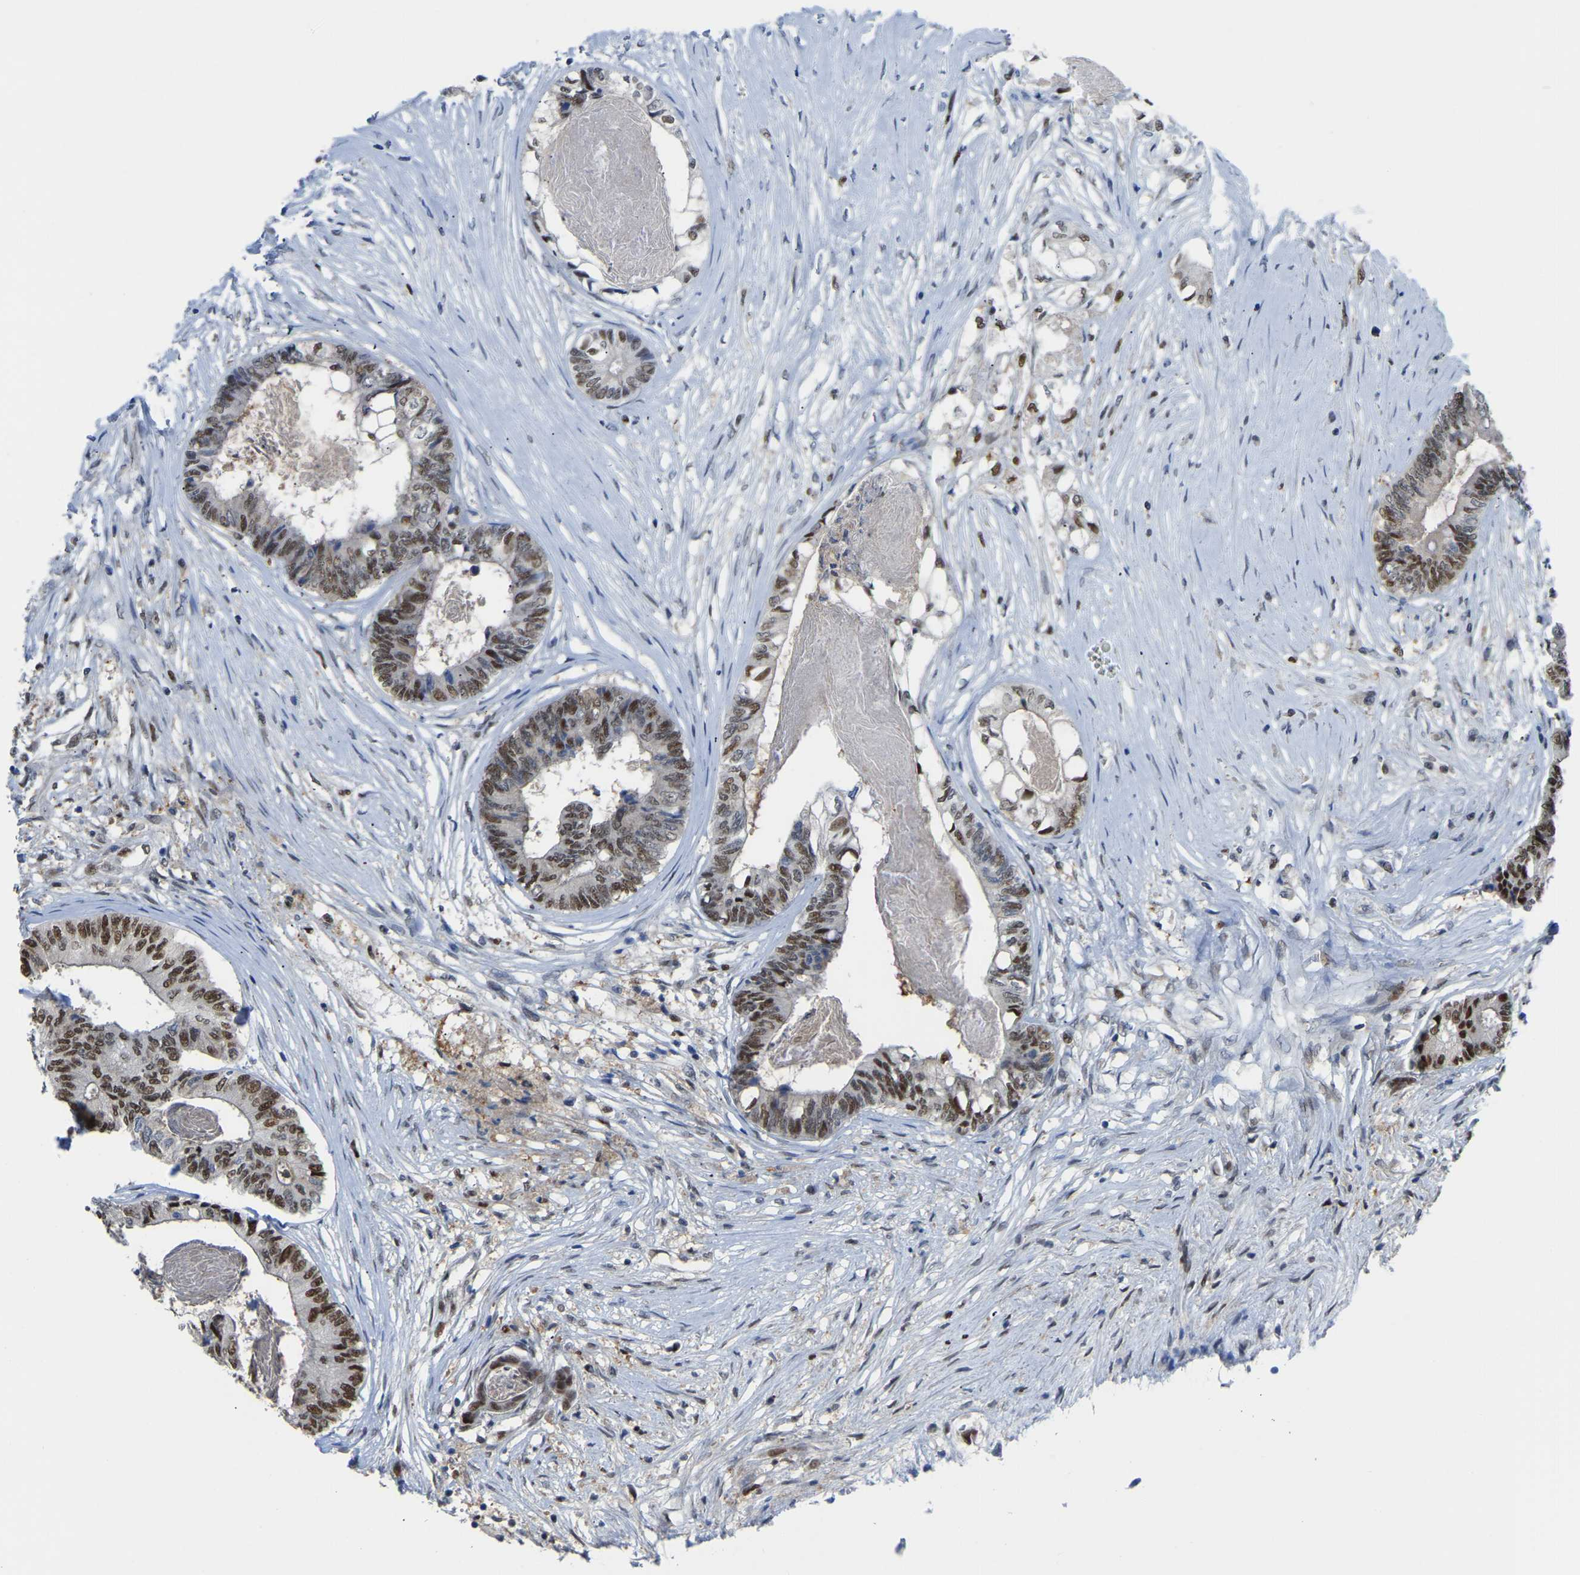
{"staining": {"intensity": "moderate", "quantity": ">75%", "location": "nuclear"}, "tissue": "colorectal cancer", "cell_type": "Tumor cells", "image_type": "cancer", "snomed": [{"axis": "morphology", "description": "Adenocarcinoma, NOS"}, {"axis": "topography", "description": "Rectum"}], "caption": "Protein analysis of colorectal adenocarcinoma tissue displays moderate nuclear expression in about >75% of tumor cells.", "gene": "KLRG2", "patient": {"sex": "male", "age": 63}}